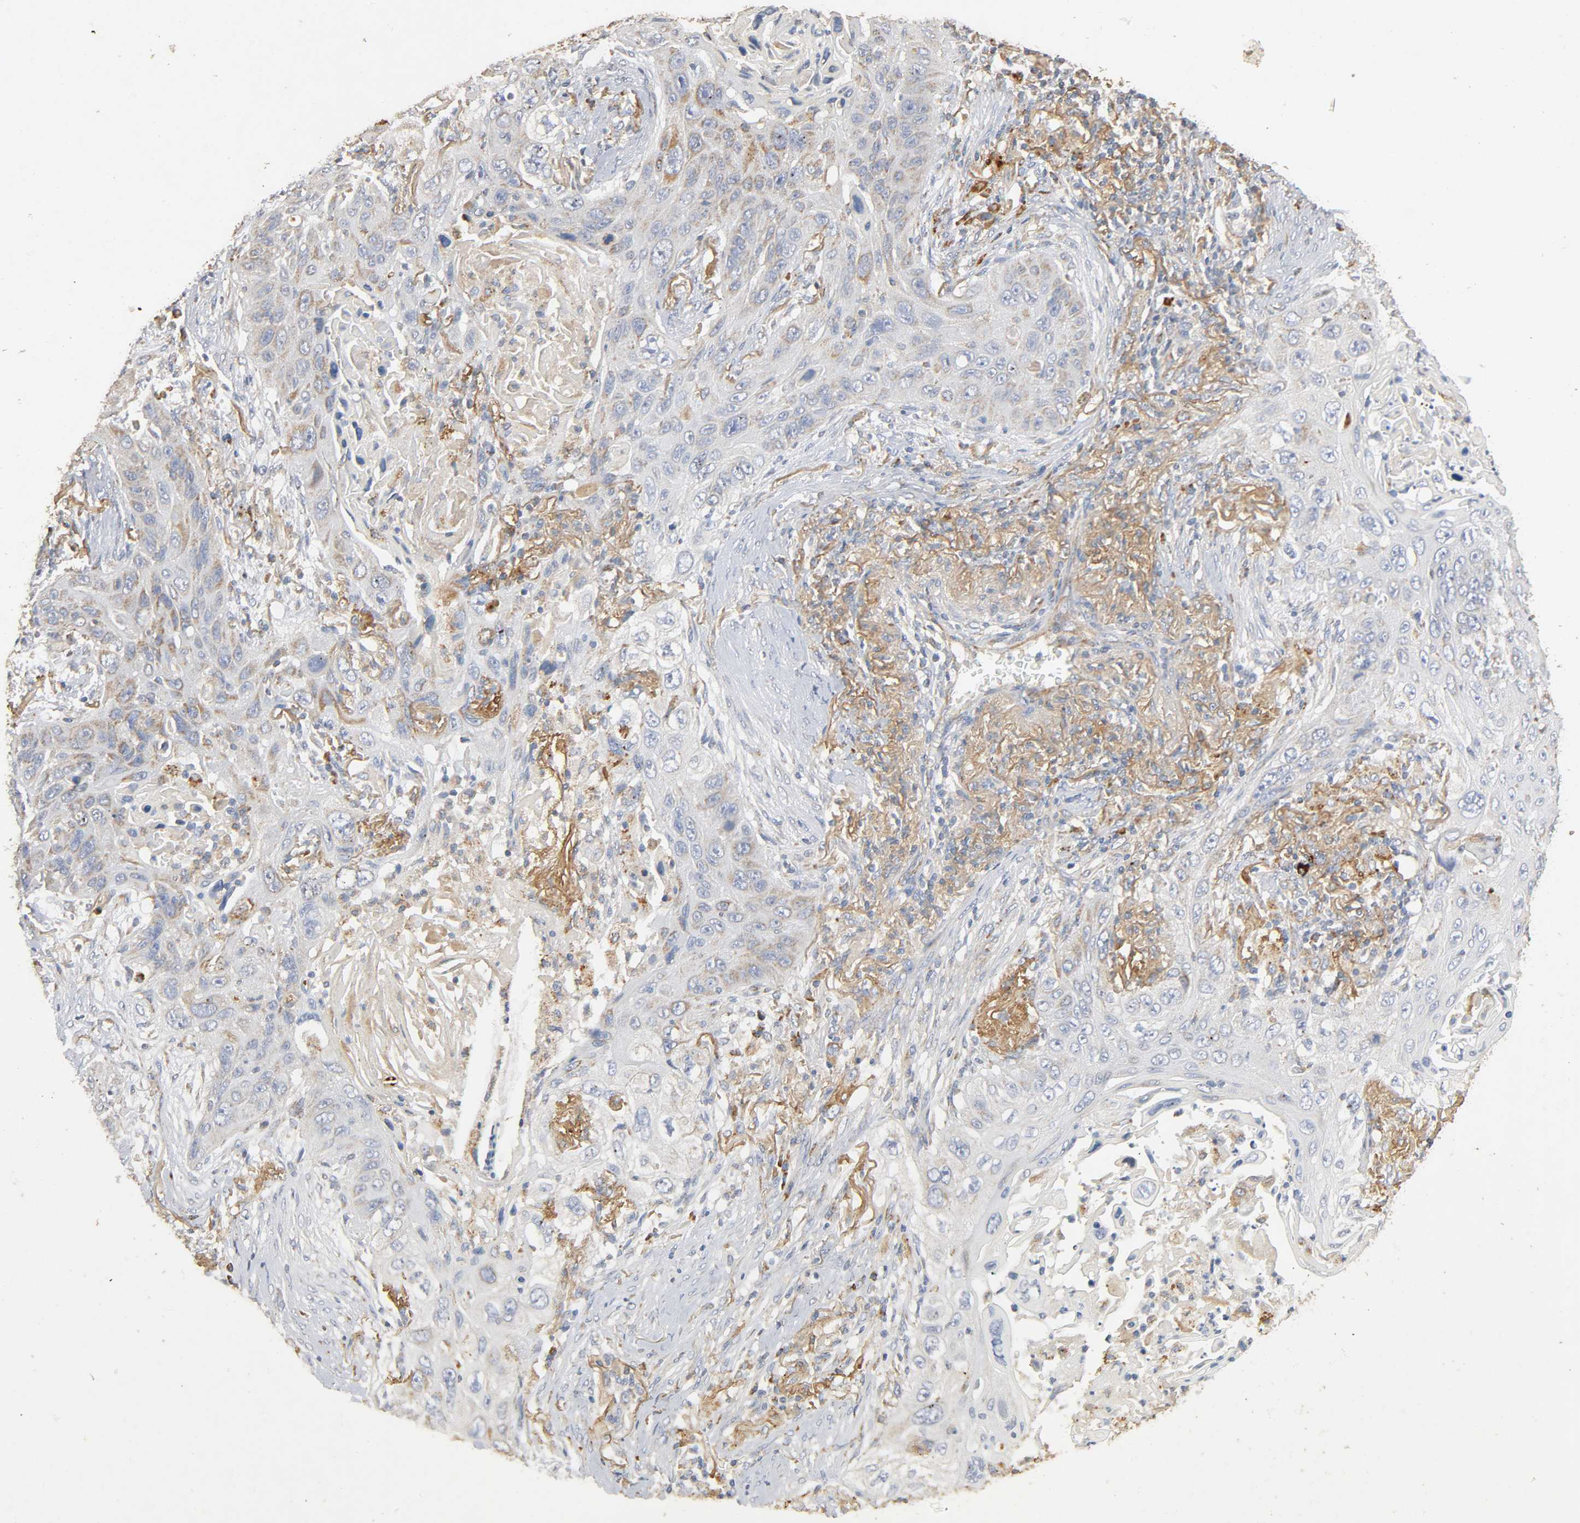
{"staining": {"intensity": "weak", "quantity": "25%-75%", "location": "cytoplasmic/membranous"}, "tissue": "lung cancer", "cell_type": "Tumor cells", "image_type": "cancer", "snomed": [{"axis": "morphology", "description": "Squamous cell carcinoma, NOS"}, {"axis": "topography", "description": "Lung"}], "caption": "Protein expression analysis of squamous cell carcinoma (lung) displays weak cytoplasmic/membranous positivity in approximately 25%-75% of tumor cells.", "gene": "NDUFS3", "patient": {"sex": "female", "age": 67}}